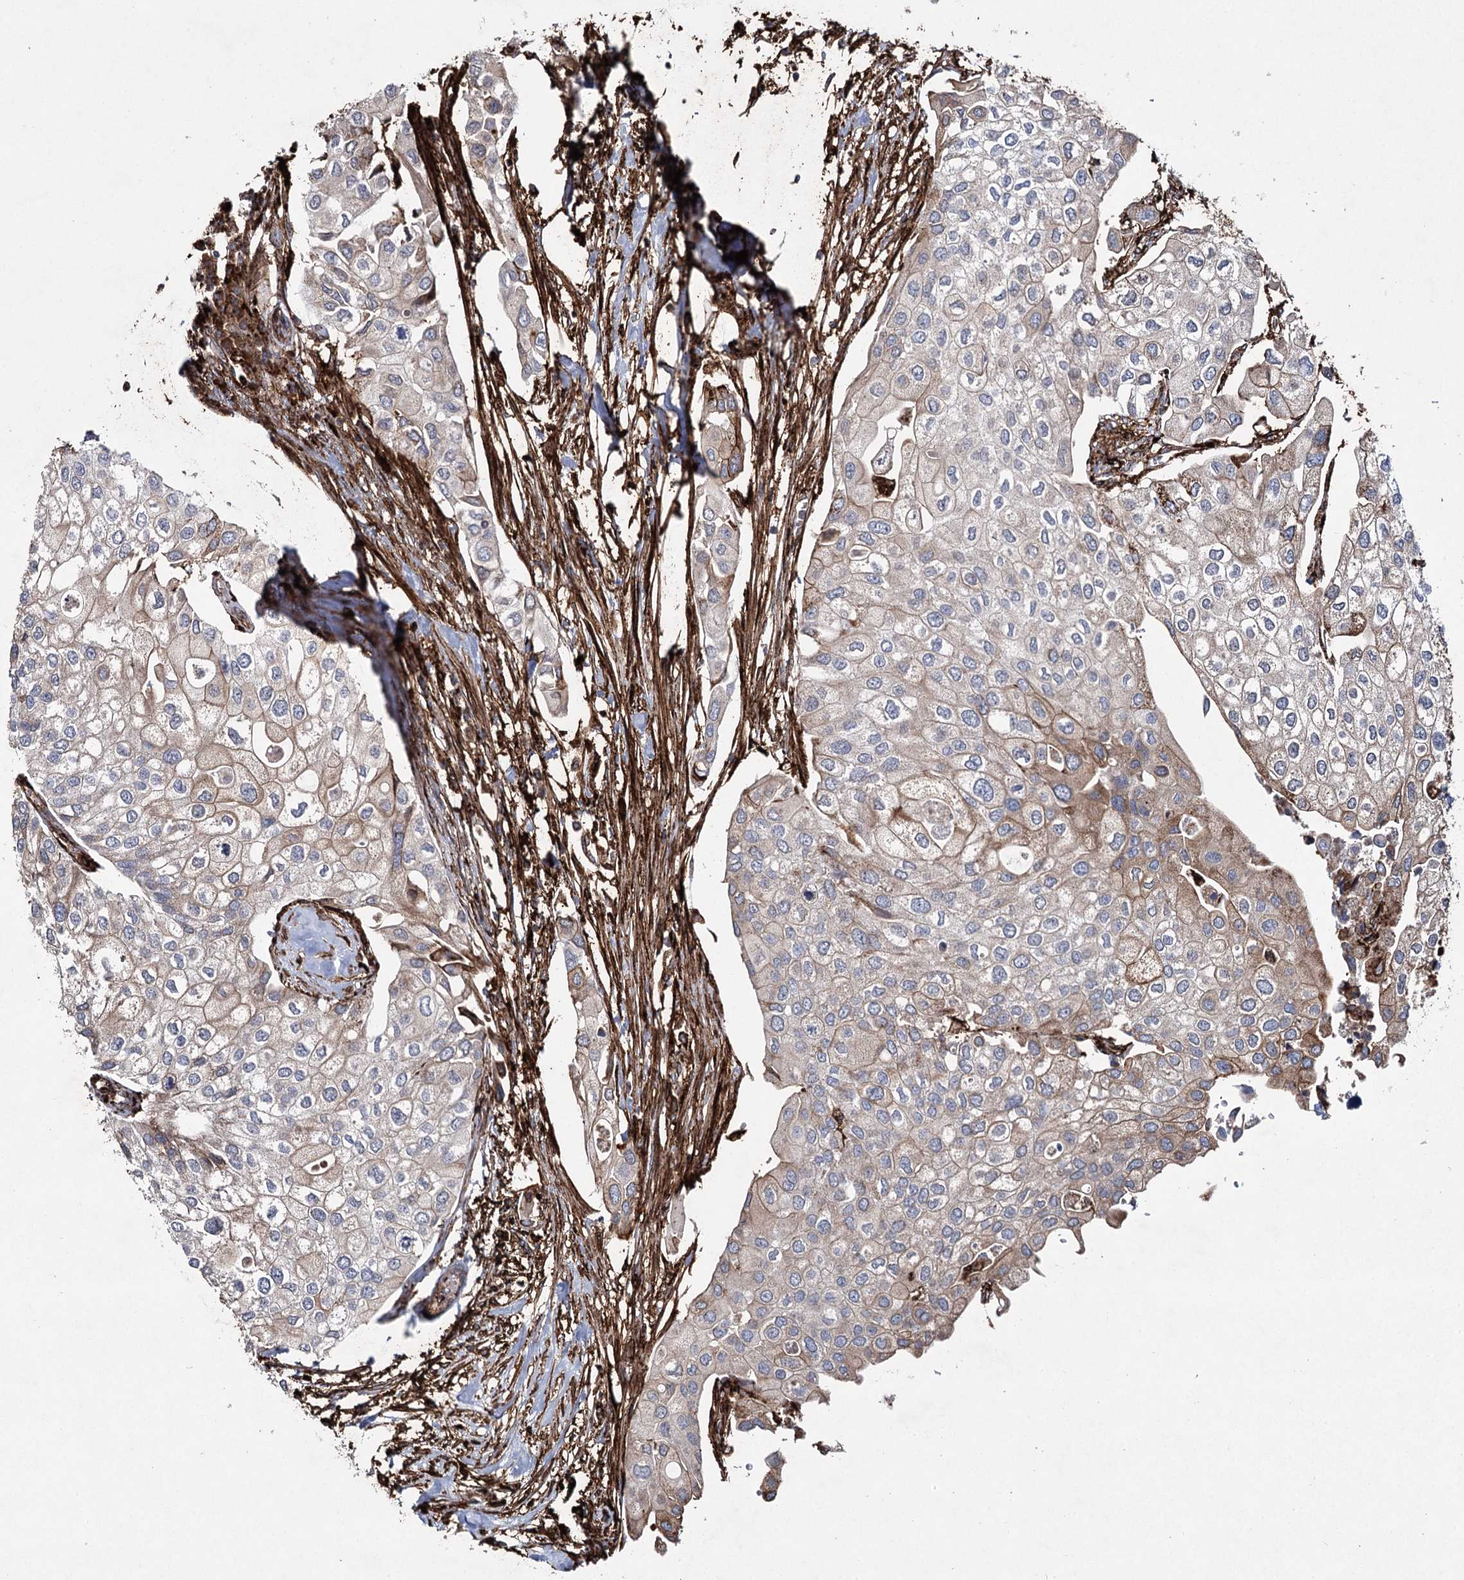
{"staining": {"intensity": "weak", "quantity": "<25%", "location": "cytoplasmic/membranous"}, "tissue": "urothelial cancer", "cell_type": "Tumor cells", "image_type": "cancer", "snomed": [{"axis": "morphology", "description": "Urothelial carcinoma, High grade"}, {"axis": "topography", "description": "Urinary bladder"}], "caption": "DAB (3,3'-diaminobenzidine) immunohistochemical staining of human high-grade urothelial carcinoma displays no significant staining in tumor cells.", "gene": "DCUN1D4", "patient": {"sex": "male", "age": 64}}